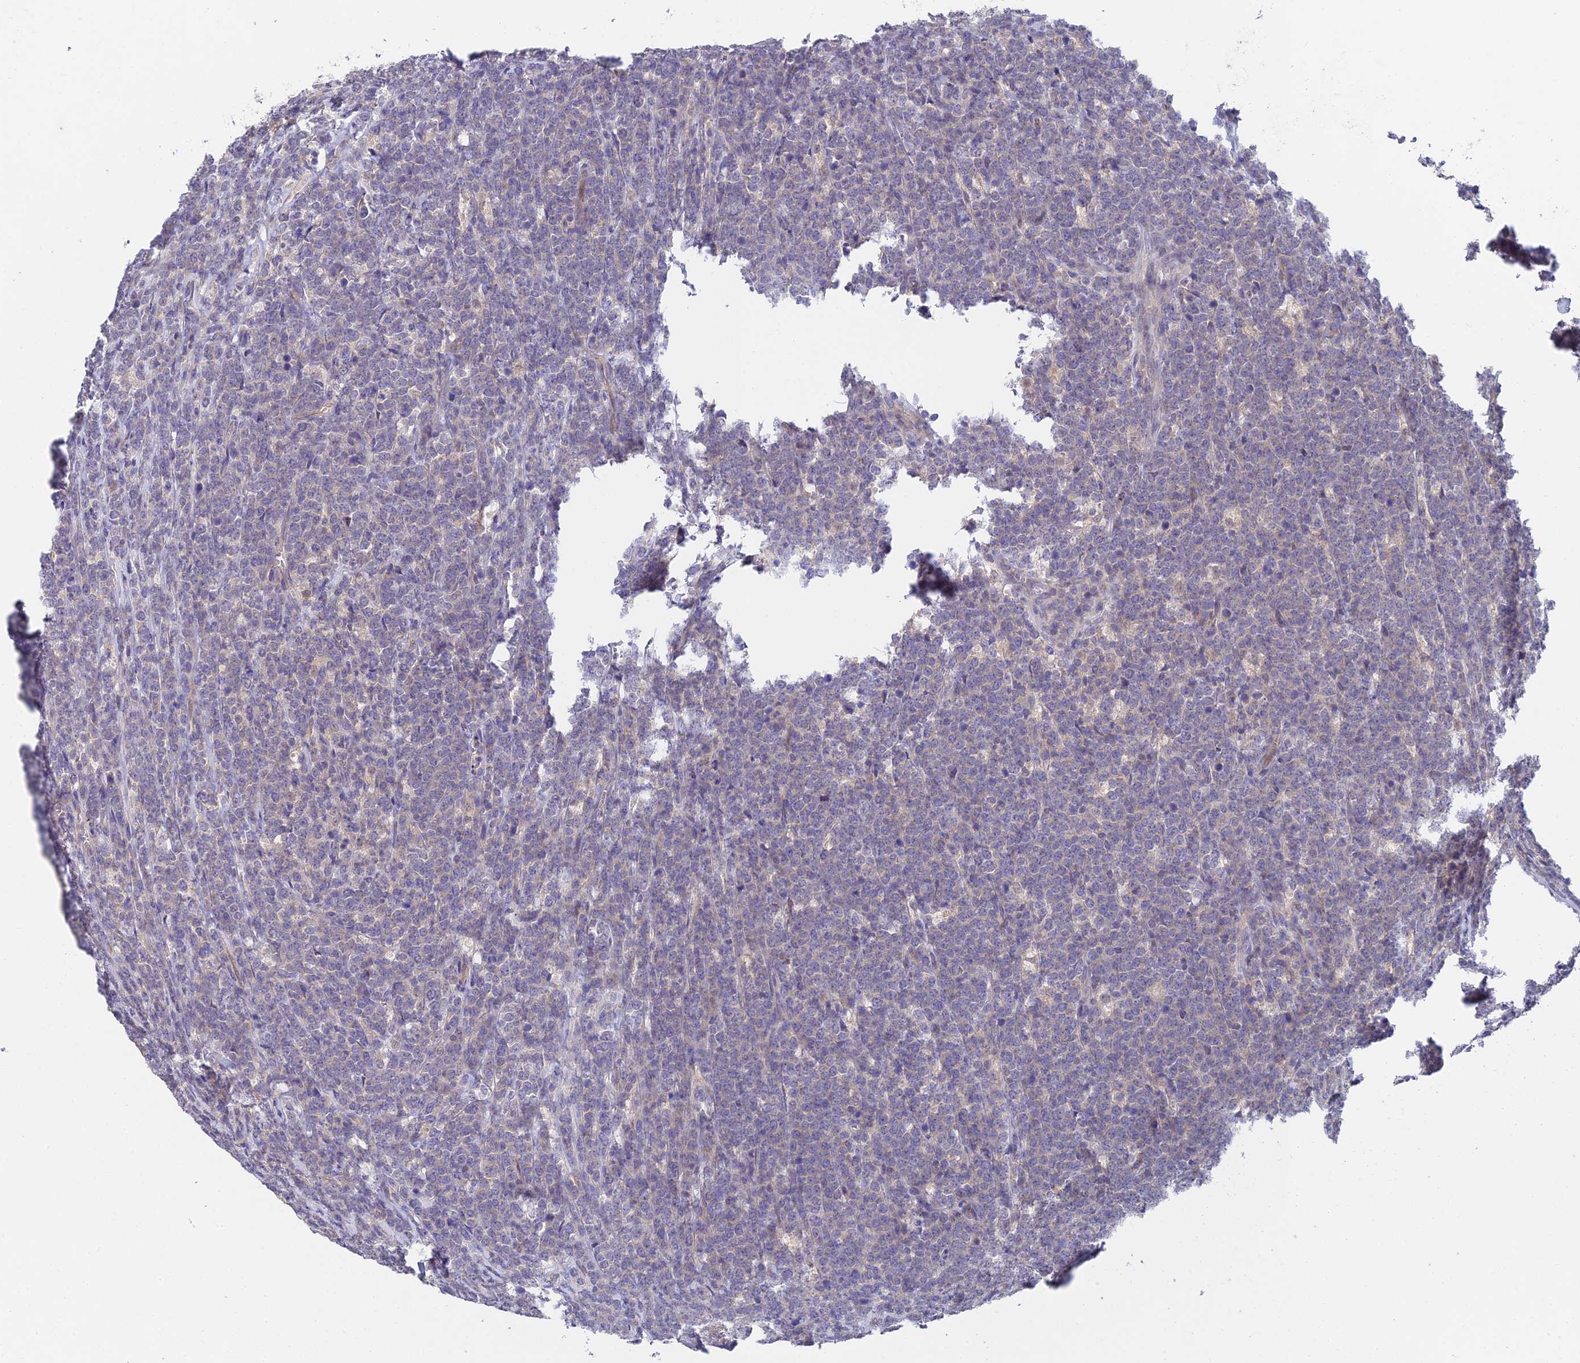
{"staining": {"intensity": "negative", "quantity": "none", "location": "none"}, "tissue": "lymphoma", "cell_type": "Tumor cells", "image_type": "cancer", "snomed": [{"axis": "morphology", "description": "Malignant lymphoma, non-Hodgkin's type, High grade"}, {"axis": "topography", "description": "Small intestine"}], "caption": "The IHC histopathology image has no significant expression in tumor cells of lymphoma tissue. (Stains: DAB immunohistochemistry (IHC) with hematoxylin counter stain, Microscopy: brightfield microscopy at high magnification).", "gene": "ADAMTS13", "patient": {"sex": "male", "age": 8}}